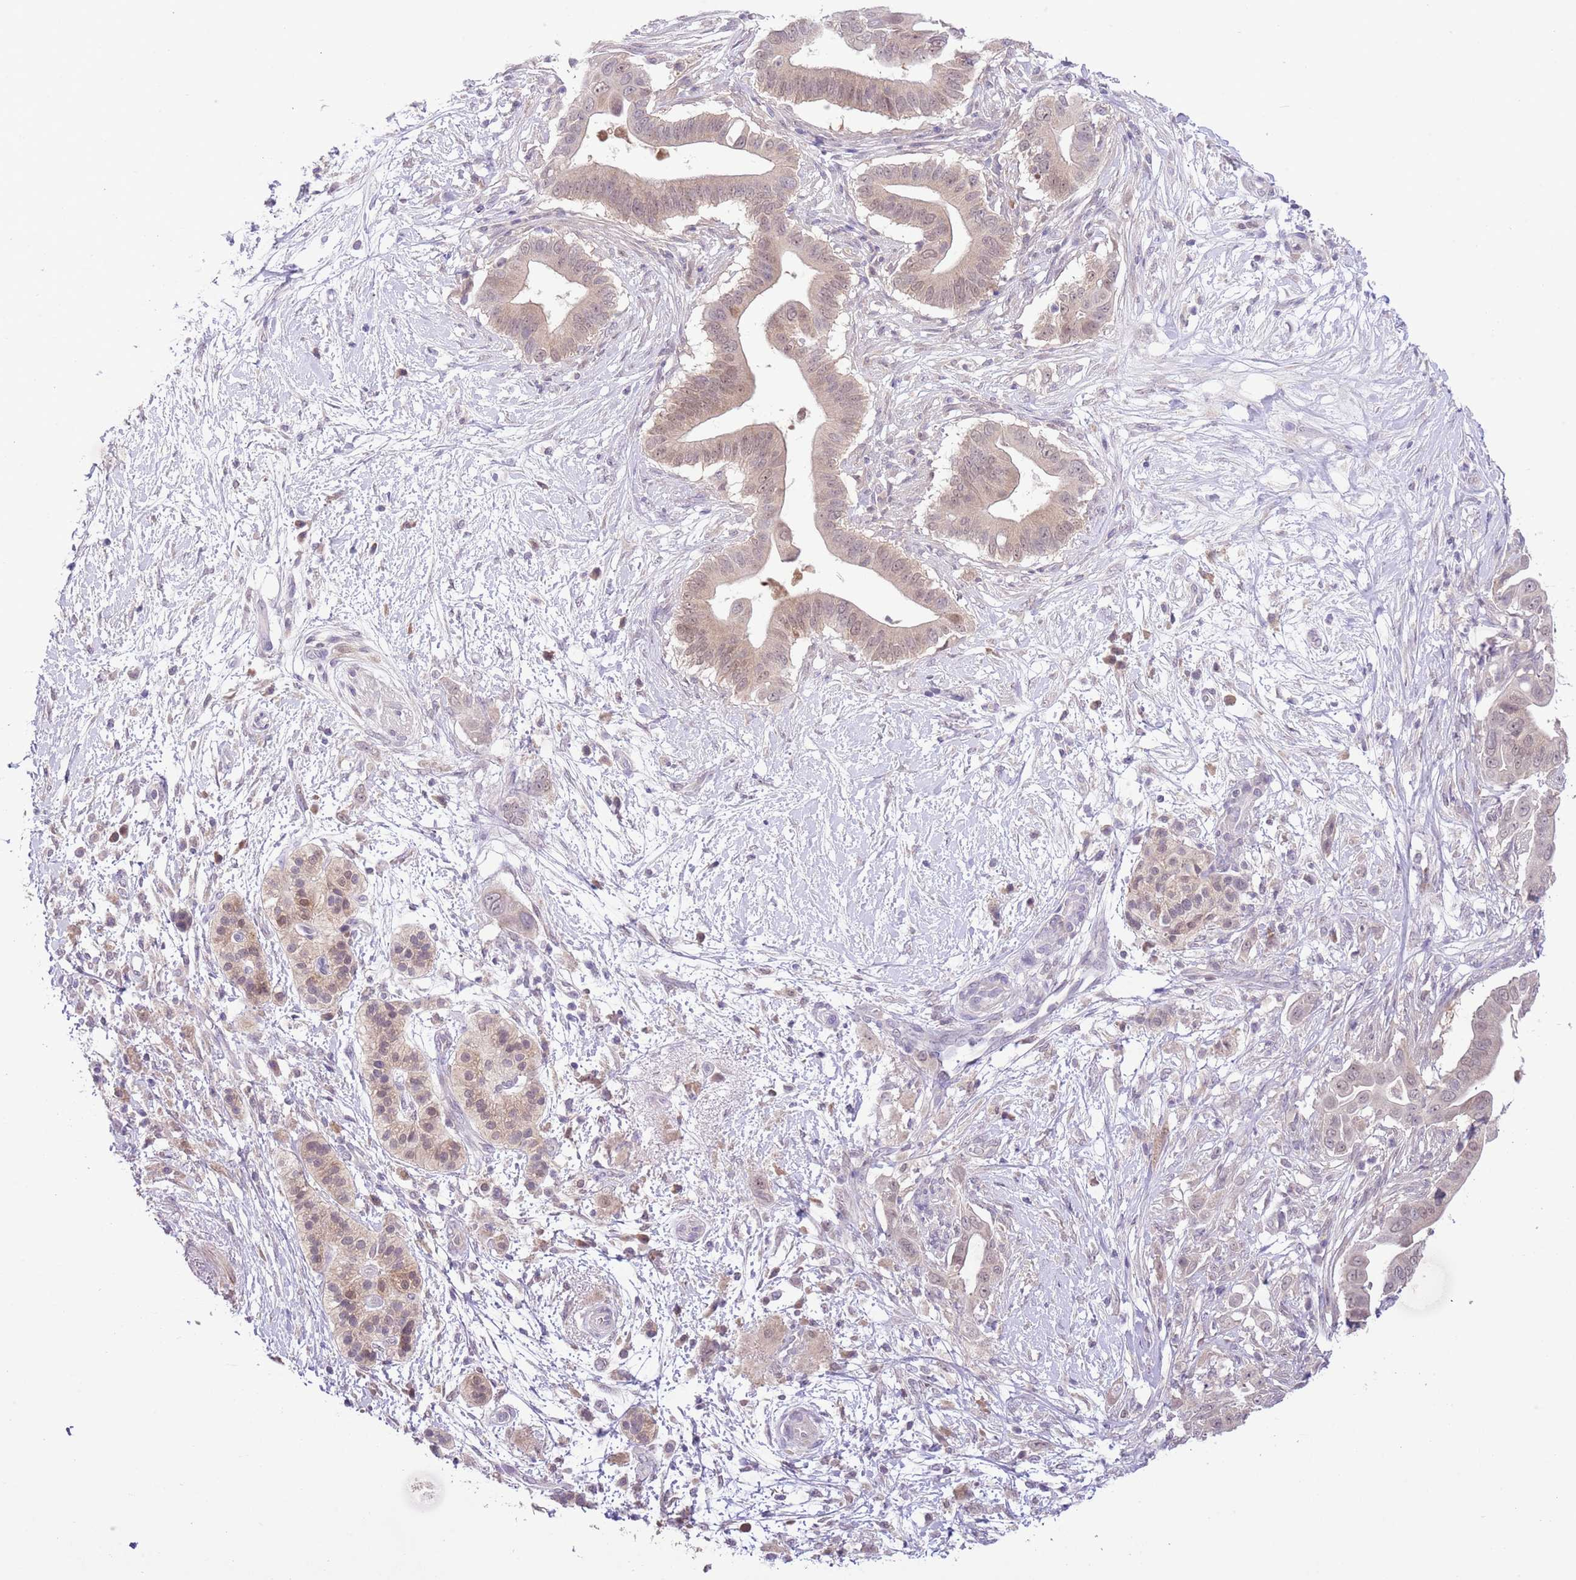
{"staining": {"intensity": "weak", "quantity": ">75%", "location": "cytoplasmic/membranous"}, "tissue": "pancreatic cancer", "cell_type": "Tumor cells", "image_type": "cancer", "snomed": [{"axis": "morphology", "description": "Adenocarcinoma, NOS"}, {"axis": "topography", "description": "Pancreas"}], "caption": "A brown stain highlights weak cytoplasmic/membranous expression of a protein in pancreatic cancer (adenocarcinoma) tumor cells.", "gene": "GALK2", "patient": {"sex": "male", "age": 68}}